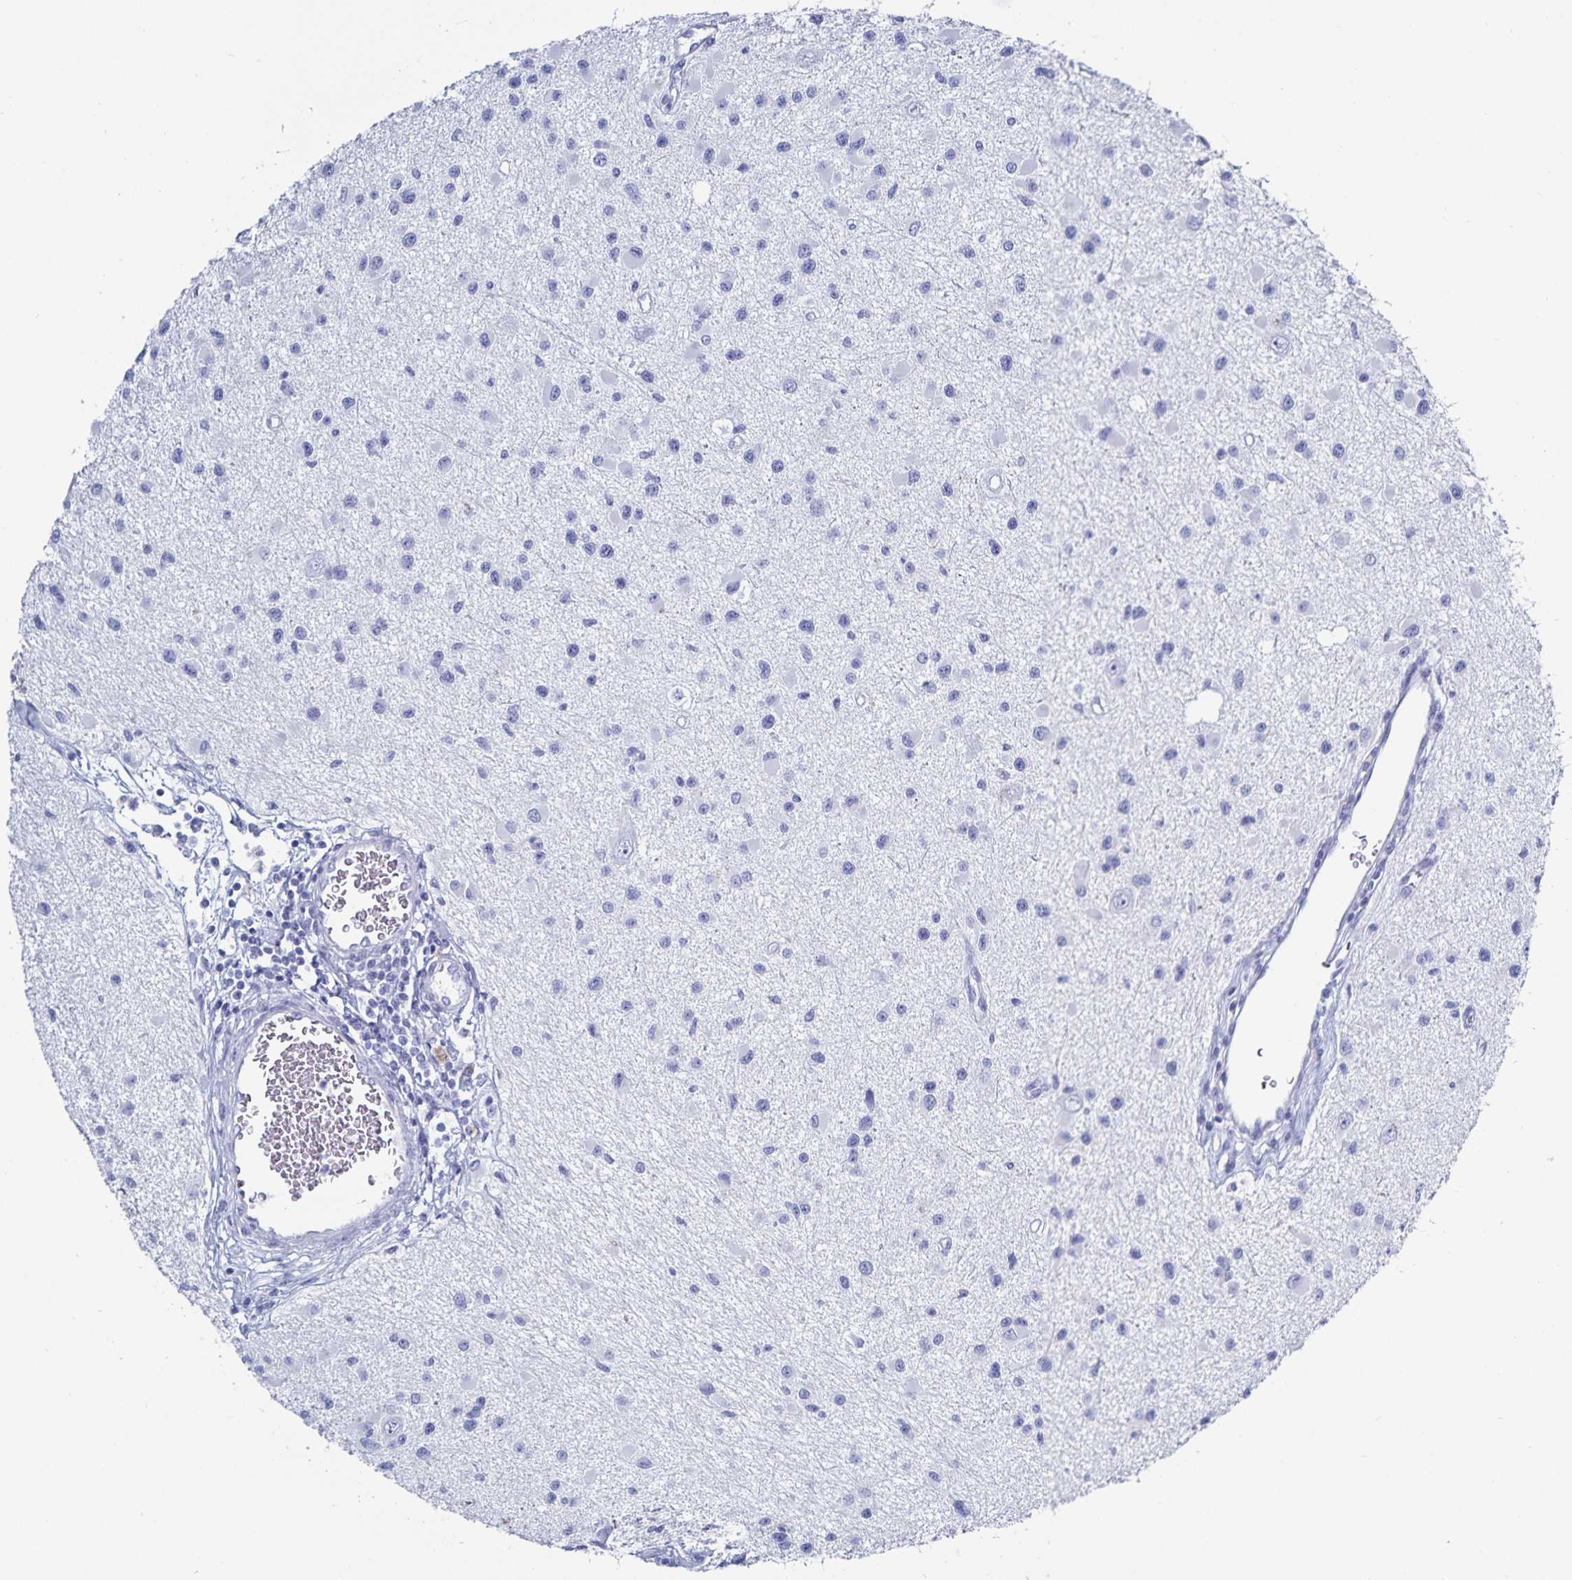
{"staining": {"intensity": "negative", "quantity": "none", "location": "none"}, "tissue": "glioma", "cell_type": "Tumor cells", "image_type": "cancer", "snomed": [{"axis": "morphology", "description": "Glioma, malignant, High grade"}, {"axis": "topography", "description": "Brain"}], "caption": "This micrograph is of high-grade glioma (malignant) stained with IHC to label a protein in brown with the nuclei are counter-stained blue. There is no staining in tumor cells.", "gene": "C19orf73", "patient": {"sex": "male", "age": 54}}